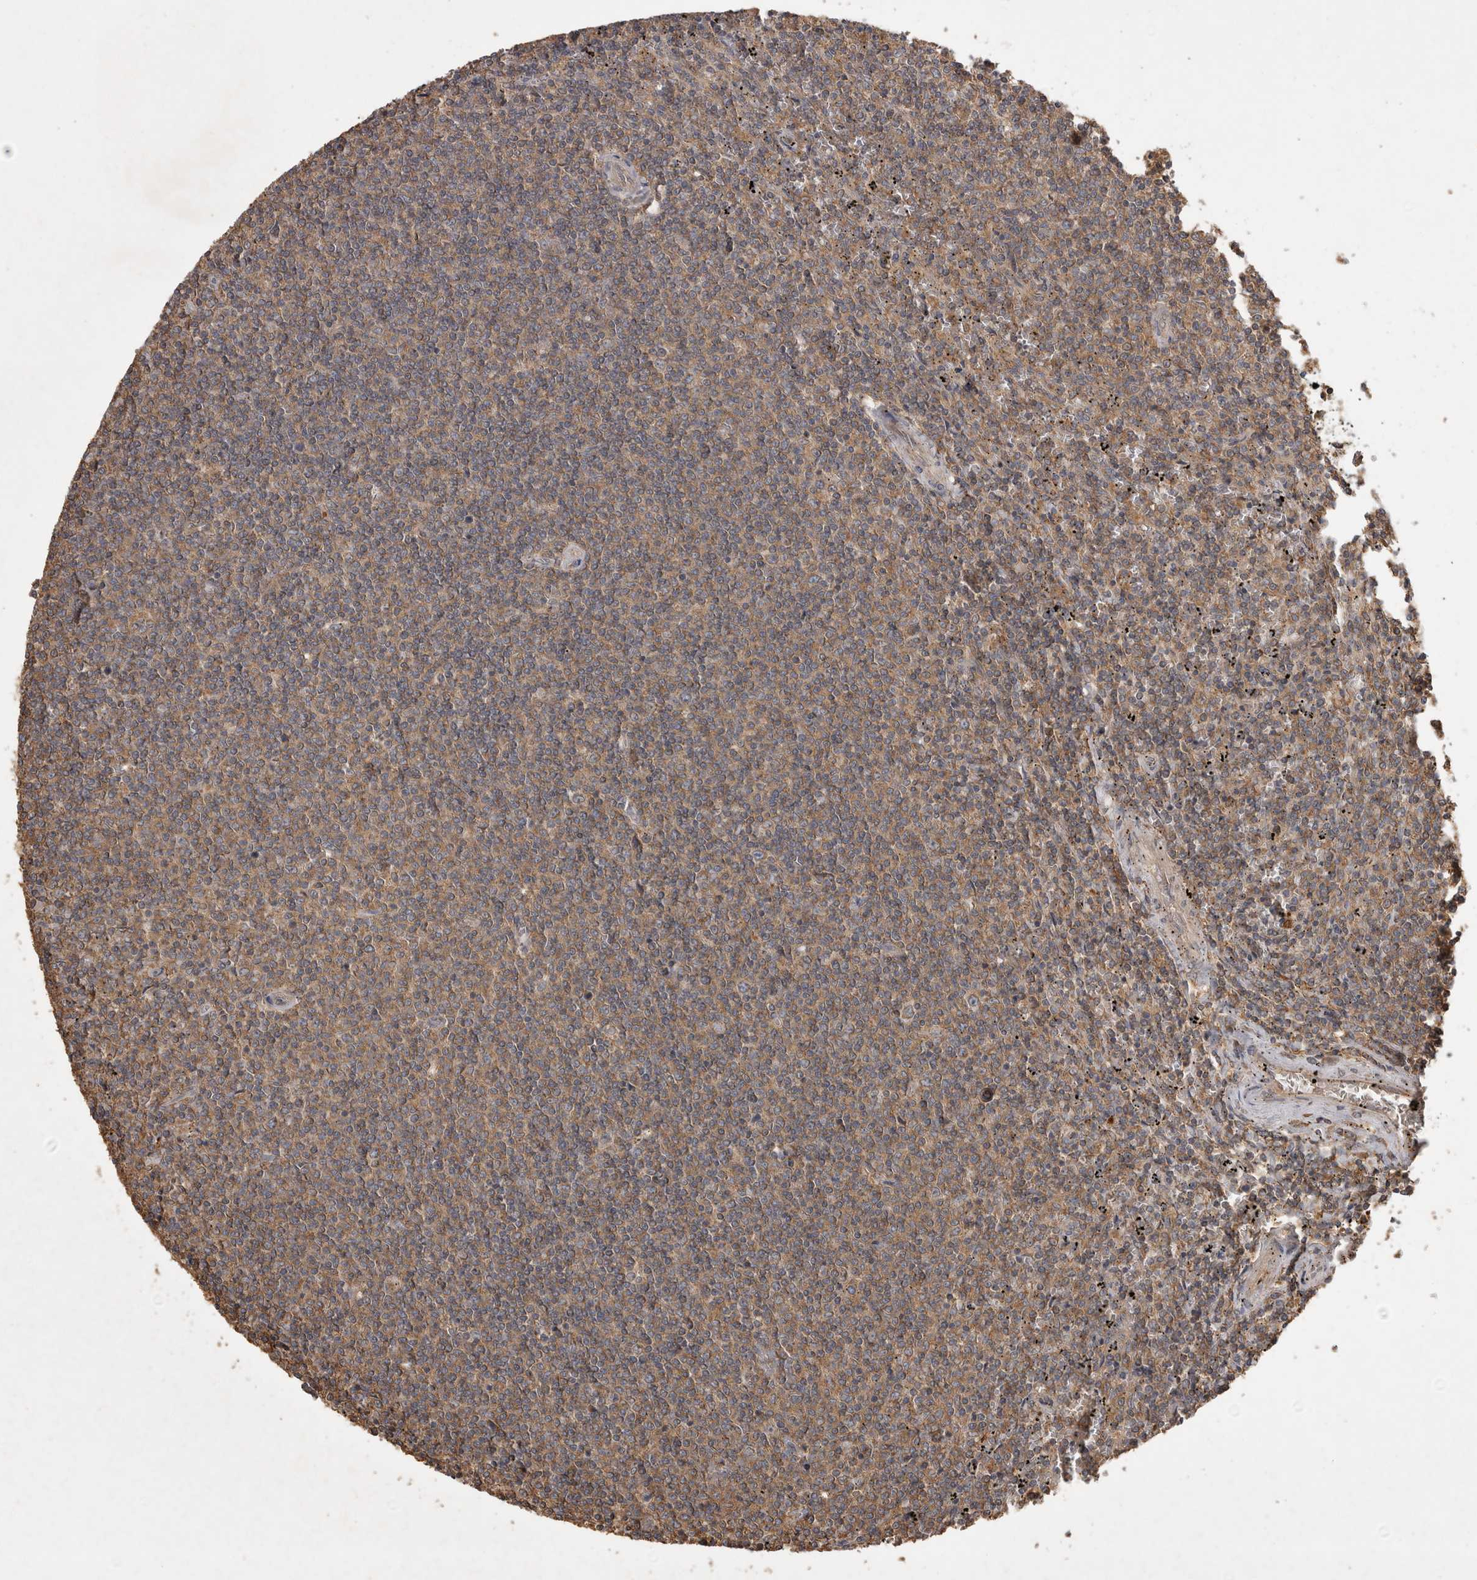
{"staining": {"intensity": "weak", "quantity": ">75%", "location": "cytoplasmic/membranous"}, "tissue": "lymphoma", "cell_type": "Tumor cells", "image_type": "cancer", "snomed": [{"axis": "morphology", "description": "Malignant lymphoma, non-Hodgkin's type, Low grade"}, {"axis": "topography", "description": "Spleen"}], "caption": "DAB immunohistochemical staining of malignant lymphoma, non-Hodgkin's type (low-grade) exhibits weak cytoplasmic/membranous protein staining in approximately >75% of tumor cells. The staining is performed using DAB brown chromogen to label protein expression. The nuclei are counter-stained blue using hematoxylin.", "gene": "TRMT61B", "patient": {"sex": "female", "age": 50}}